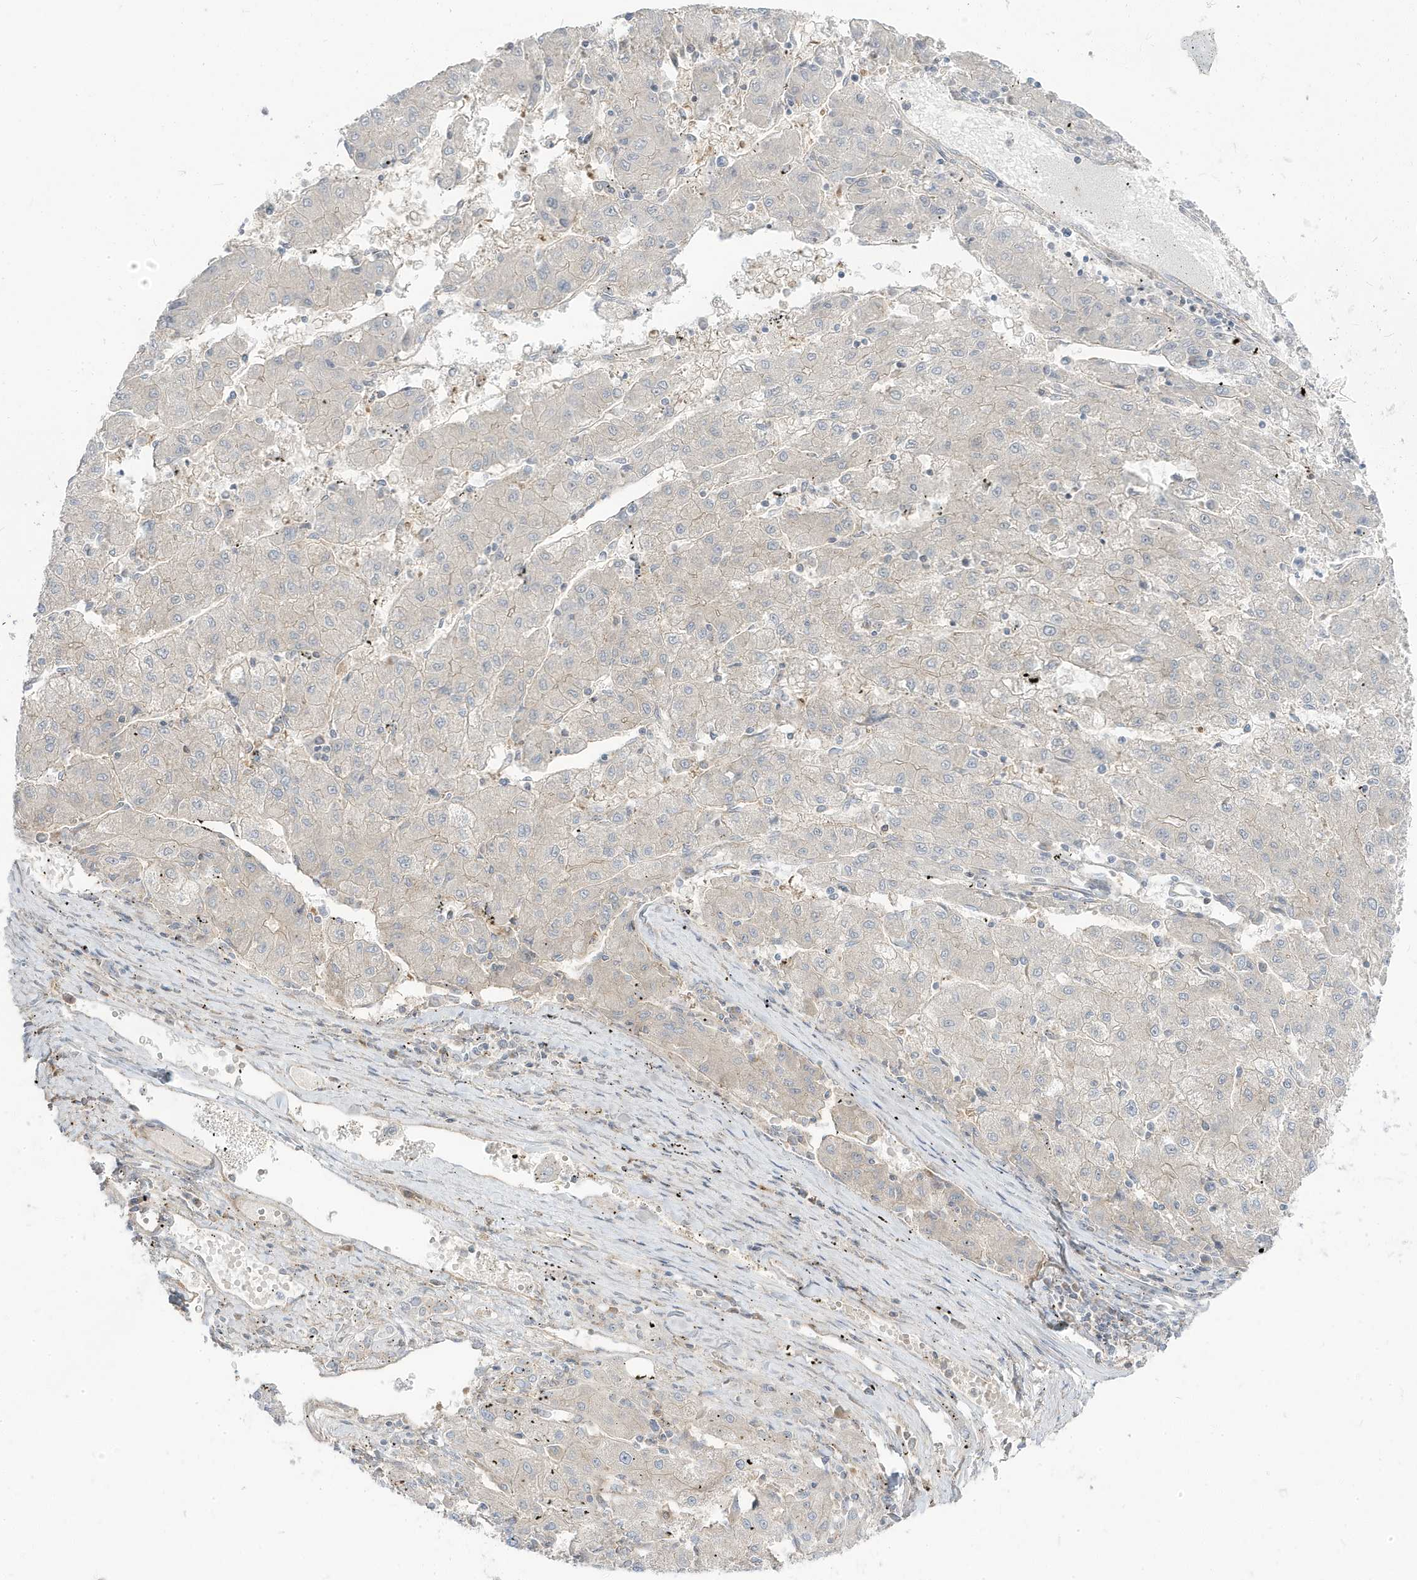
{"staining": {"intensity": "negative", "quantity": "none", "location": "none"}, "tissue": "liver cancer", "cell_type": "Tumor cells", "image_type": "cancer", "snomed": [{"axis": "morphology", "description": "Carcinoma, Hepatocellular, NOS"}, {"axis": "topography", "description": "Liver"}], "caption": "Protein analysis of liver cancer reveals no significant expression in tumor cells.", "gene": "STAM", "patient": {"sex": "male", "age": 72}}